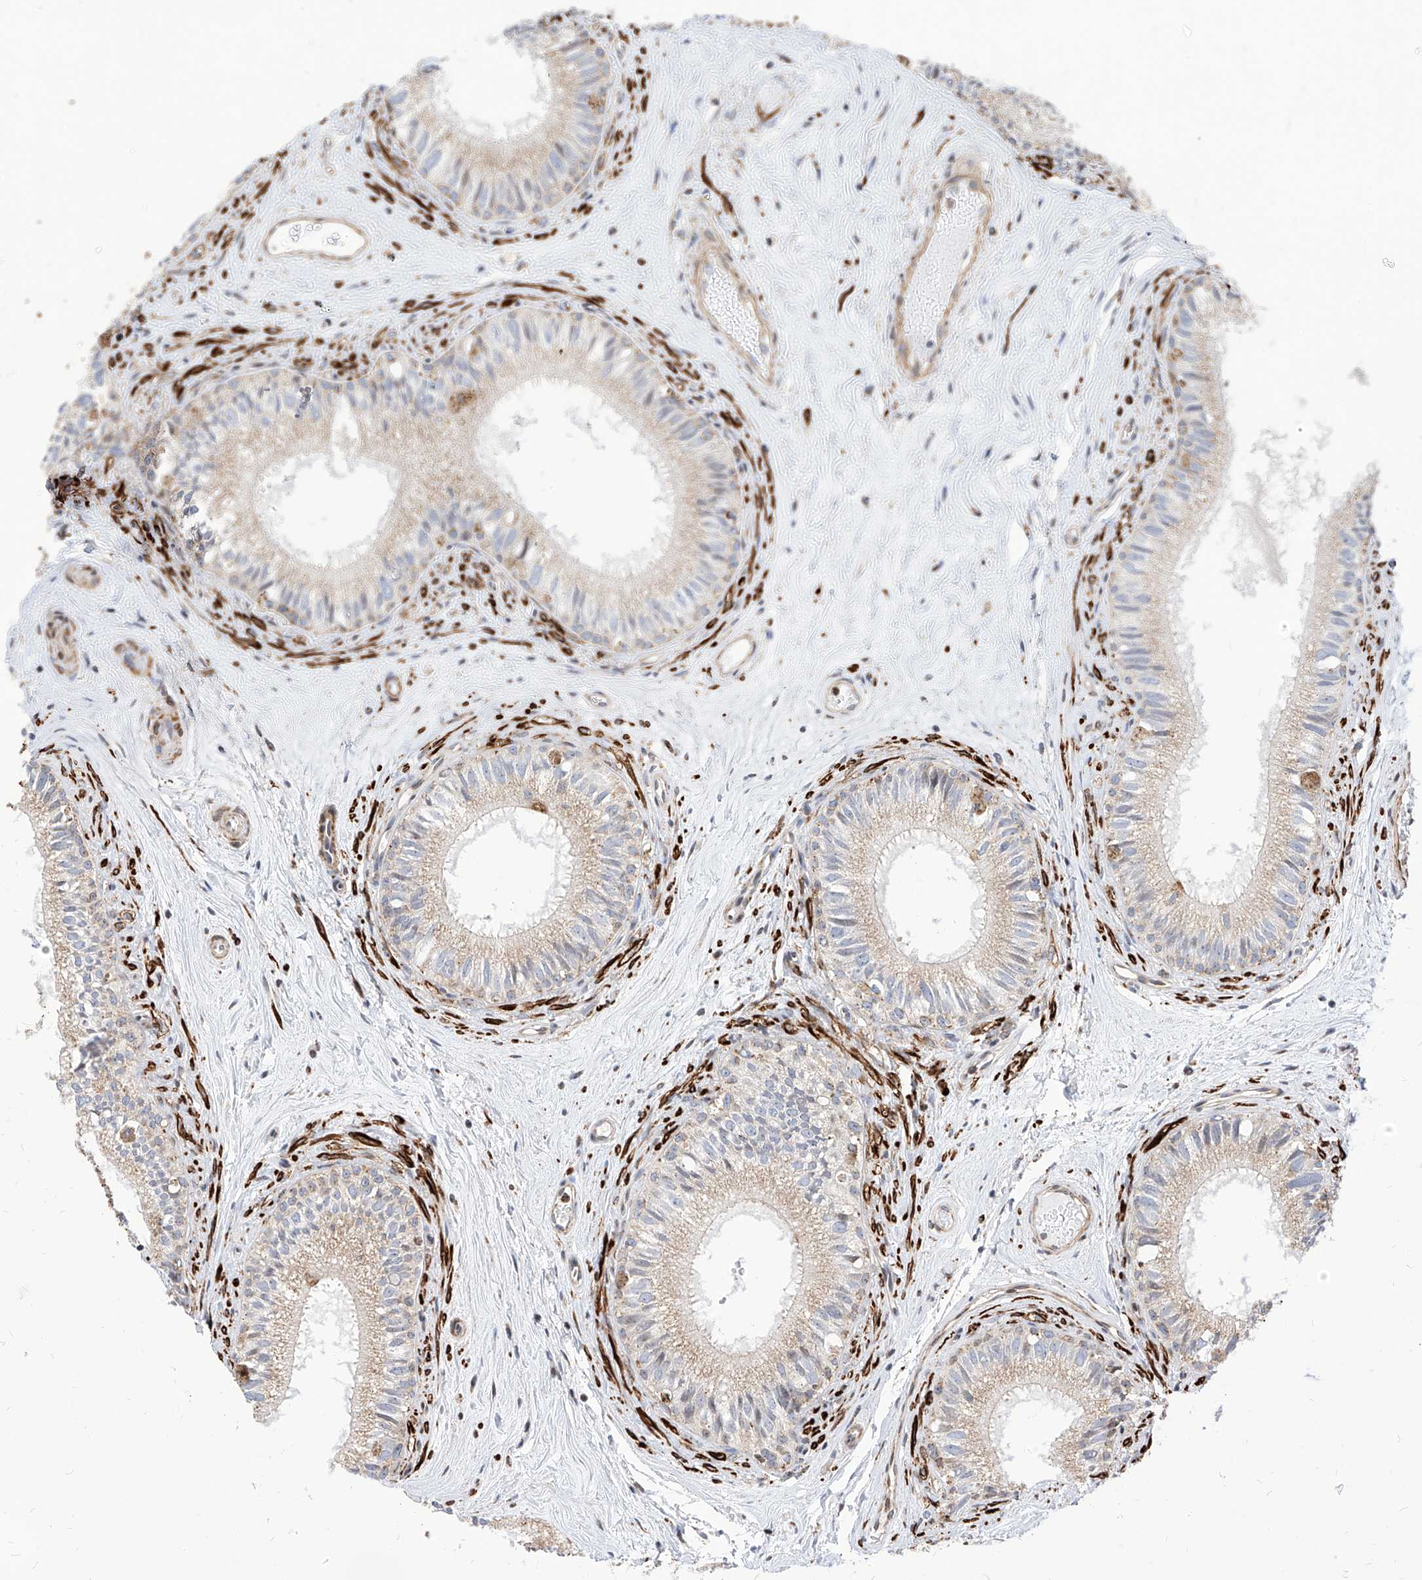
{"staining": {"intensity": "weak", "quantity": ">75%", "location": "cytoplasmic/membranous"}, "tissue": "epididymis", "cell_type": "Glandular cells", "image_type": "normal", "snomed": [{"axis": "morphology", "description": "Normal tissue, NOS"}, {"axis": "topography", "description": "Epididymis"}], "caption": "Weak cytoplasmic/membranous positivity for a protein is seen in about >75% of glandular cells of unremarkable epididymis using immunohistochemistry.", "gene": "TTLL8", "patient": {"sex": "male", "age": 71}}